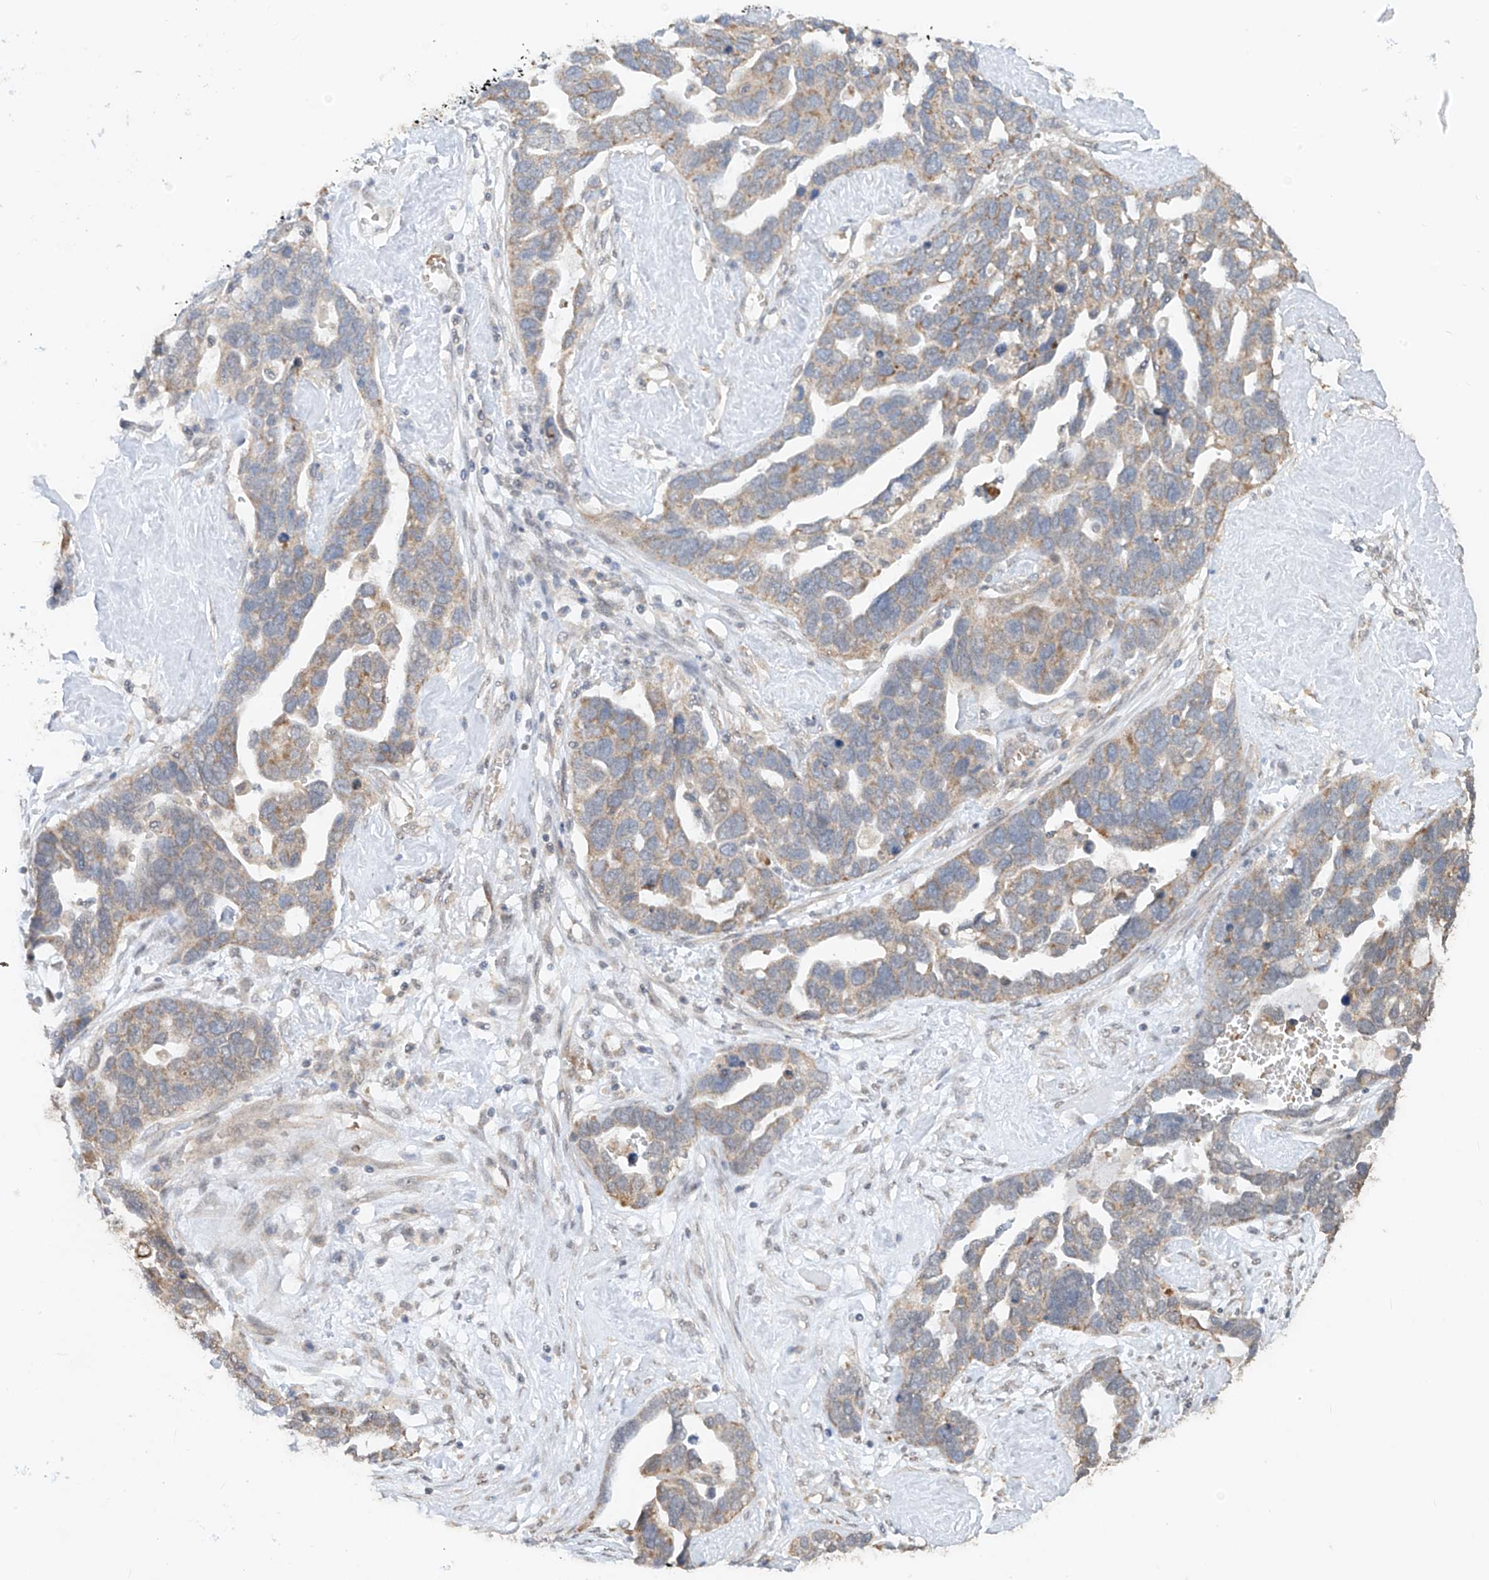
{"staining": {"intensity": "weak", "quantity": ">75%", "location": "cytoplasmic/membranous"}, "tissue": "ovarian cancer", "cell_type": "Tumor cells", "image_type": "cancer", "snomed": [{"axis": "morphology", "description": "Cystadenocarcinoma, serous, NOS"}, {"axis": "topography", "description": "Ovary"}], "caption": "Human serous cystadenocarcinoma (ovarian) stained with a protein marker displays weak staining in tumor cells.", "gene": "MTUS2", "patient": {"sex": "female", "age": 54}}